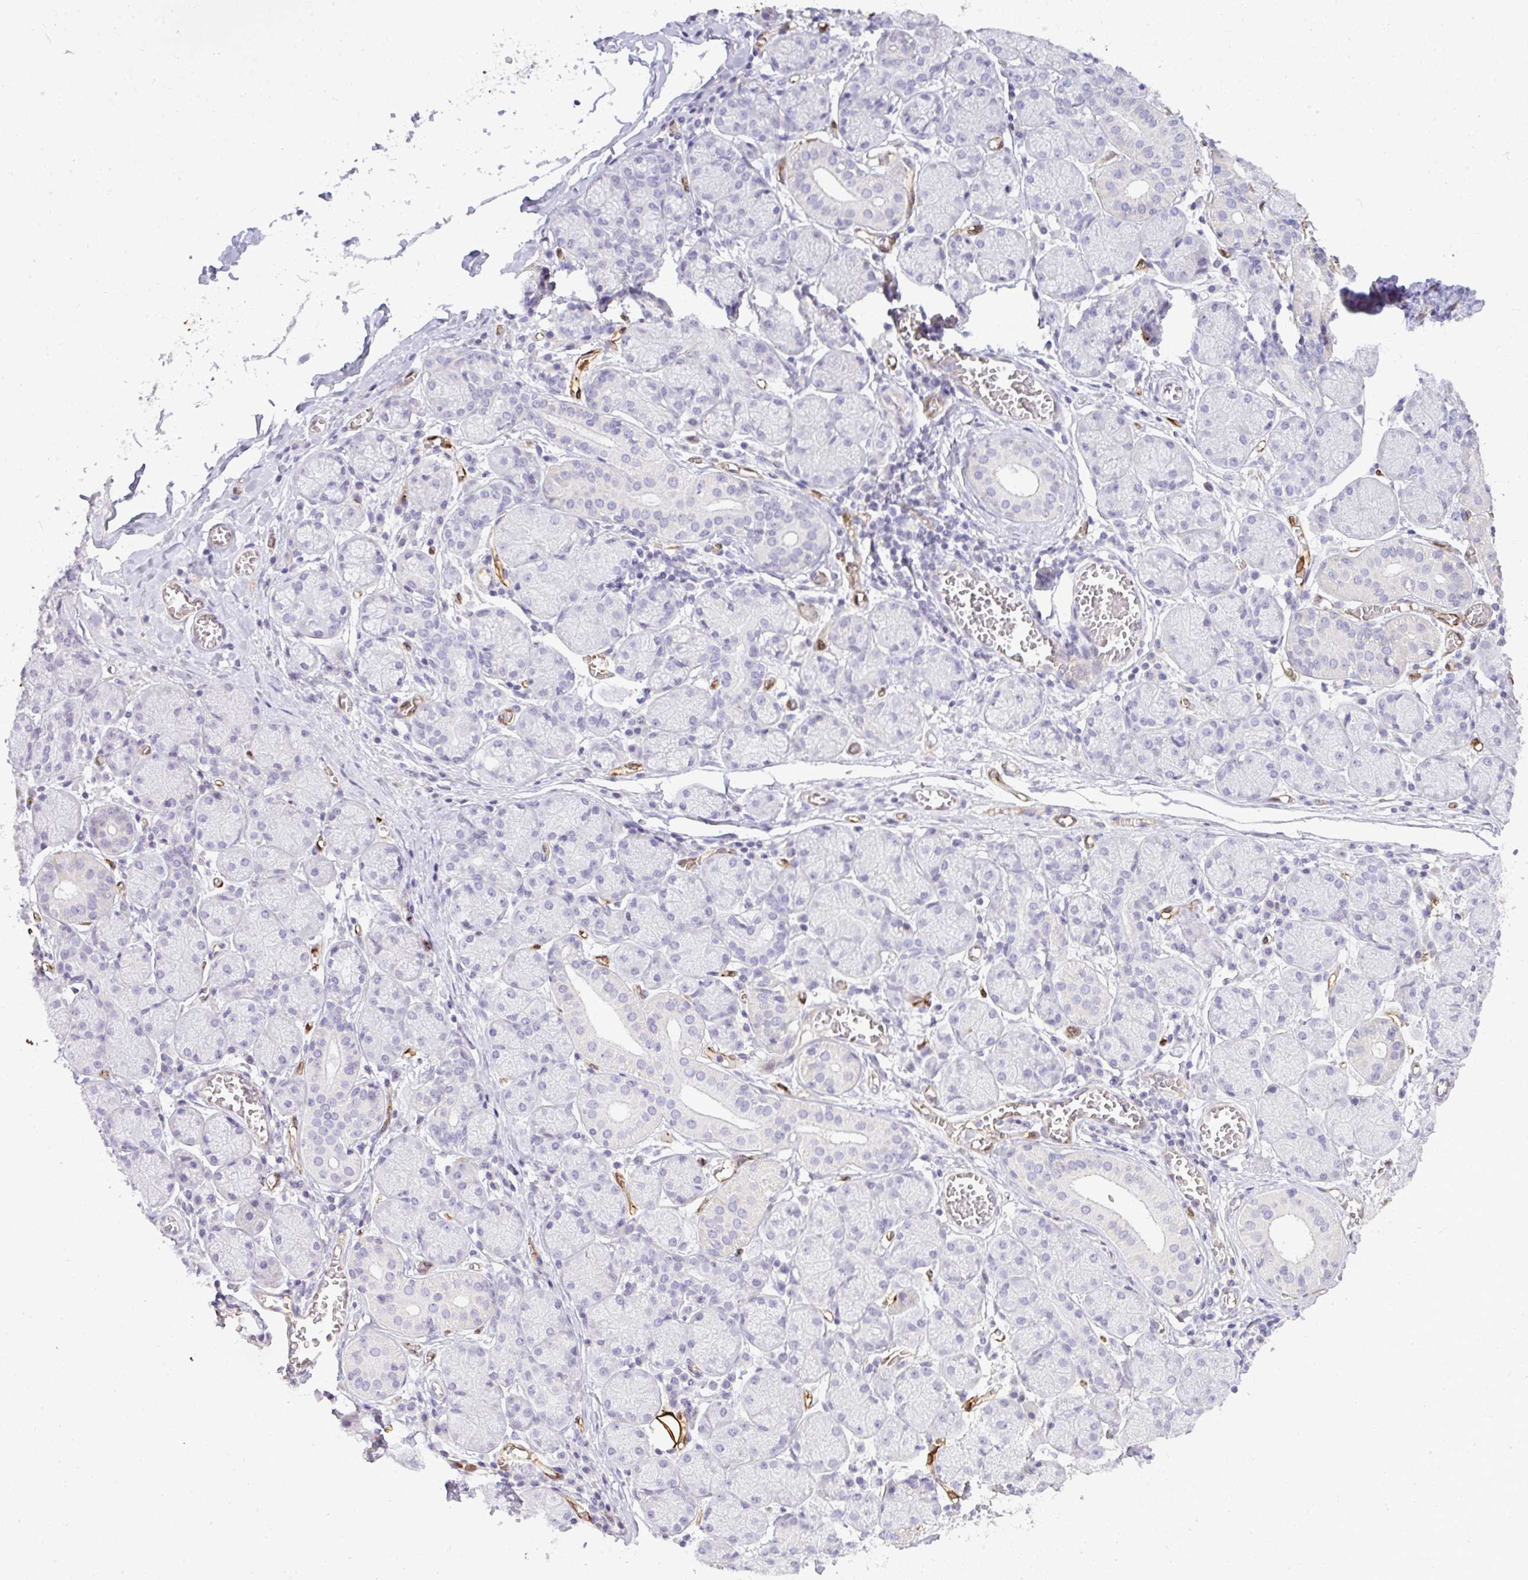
{"staining": {"intensity": "negative", "quantity": "none", "location": "none"}, "tissue": "salivary gland", "cell_type": "Glandular cells", "image_type": "normal", "snomed": [{"axis": "morphology", "description": "Normal tissue, NOS"}, {"axis": "topography", "description": "Salivary gland"}], "caption": "This is an immunohistochemistry micrograph of benign salivary gland. There is no positivity in glandular cells.", "gene": "LIPE", "patient": {"sex": "female", "age": 24}}